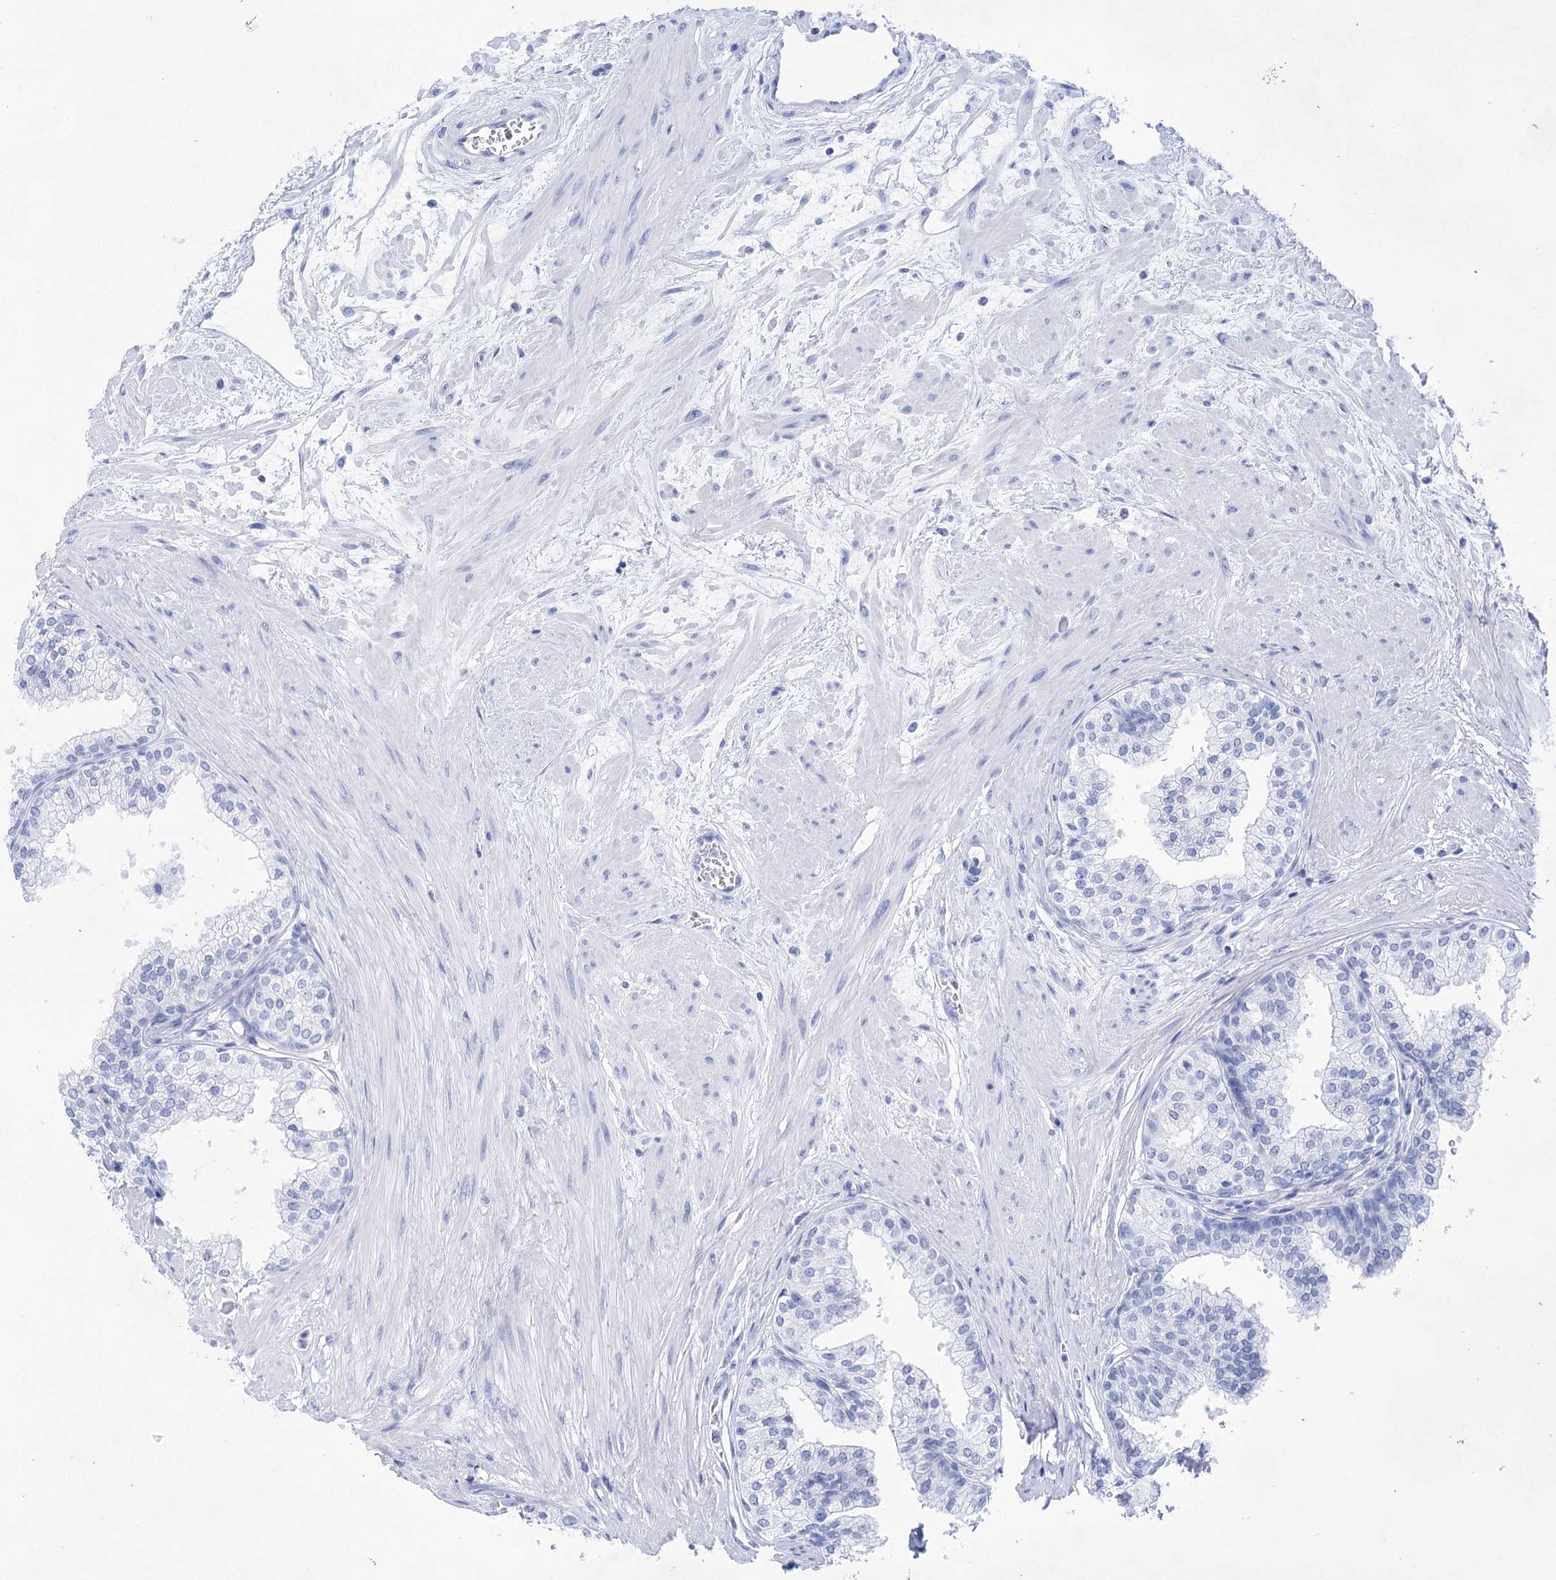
{"staining": {"intensity": "negative", "quantity": "none", "location": "none"}, "tissue": "prostate", "cell_type": "Glandular cells", "image_type": "normal", "snomed": [{"axis": "morphology", "description": "Normal tissue, NOS"}, {"axis": "topography", "description": "Prostate"}], "caption": "Immunohistochemistry histopathology image of benign prostate stained for a protein (brown), which displays no expression in glandular cells. Brightfield microscopy of immunohistochemistry stained with DAB (3,3'-diaminobenzidine) (brown) and hematoxylin (blue), captured at high magnification.", "gene": "LALBA", "patient": {"sex": "male", "age": 60}}